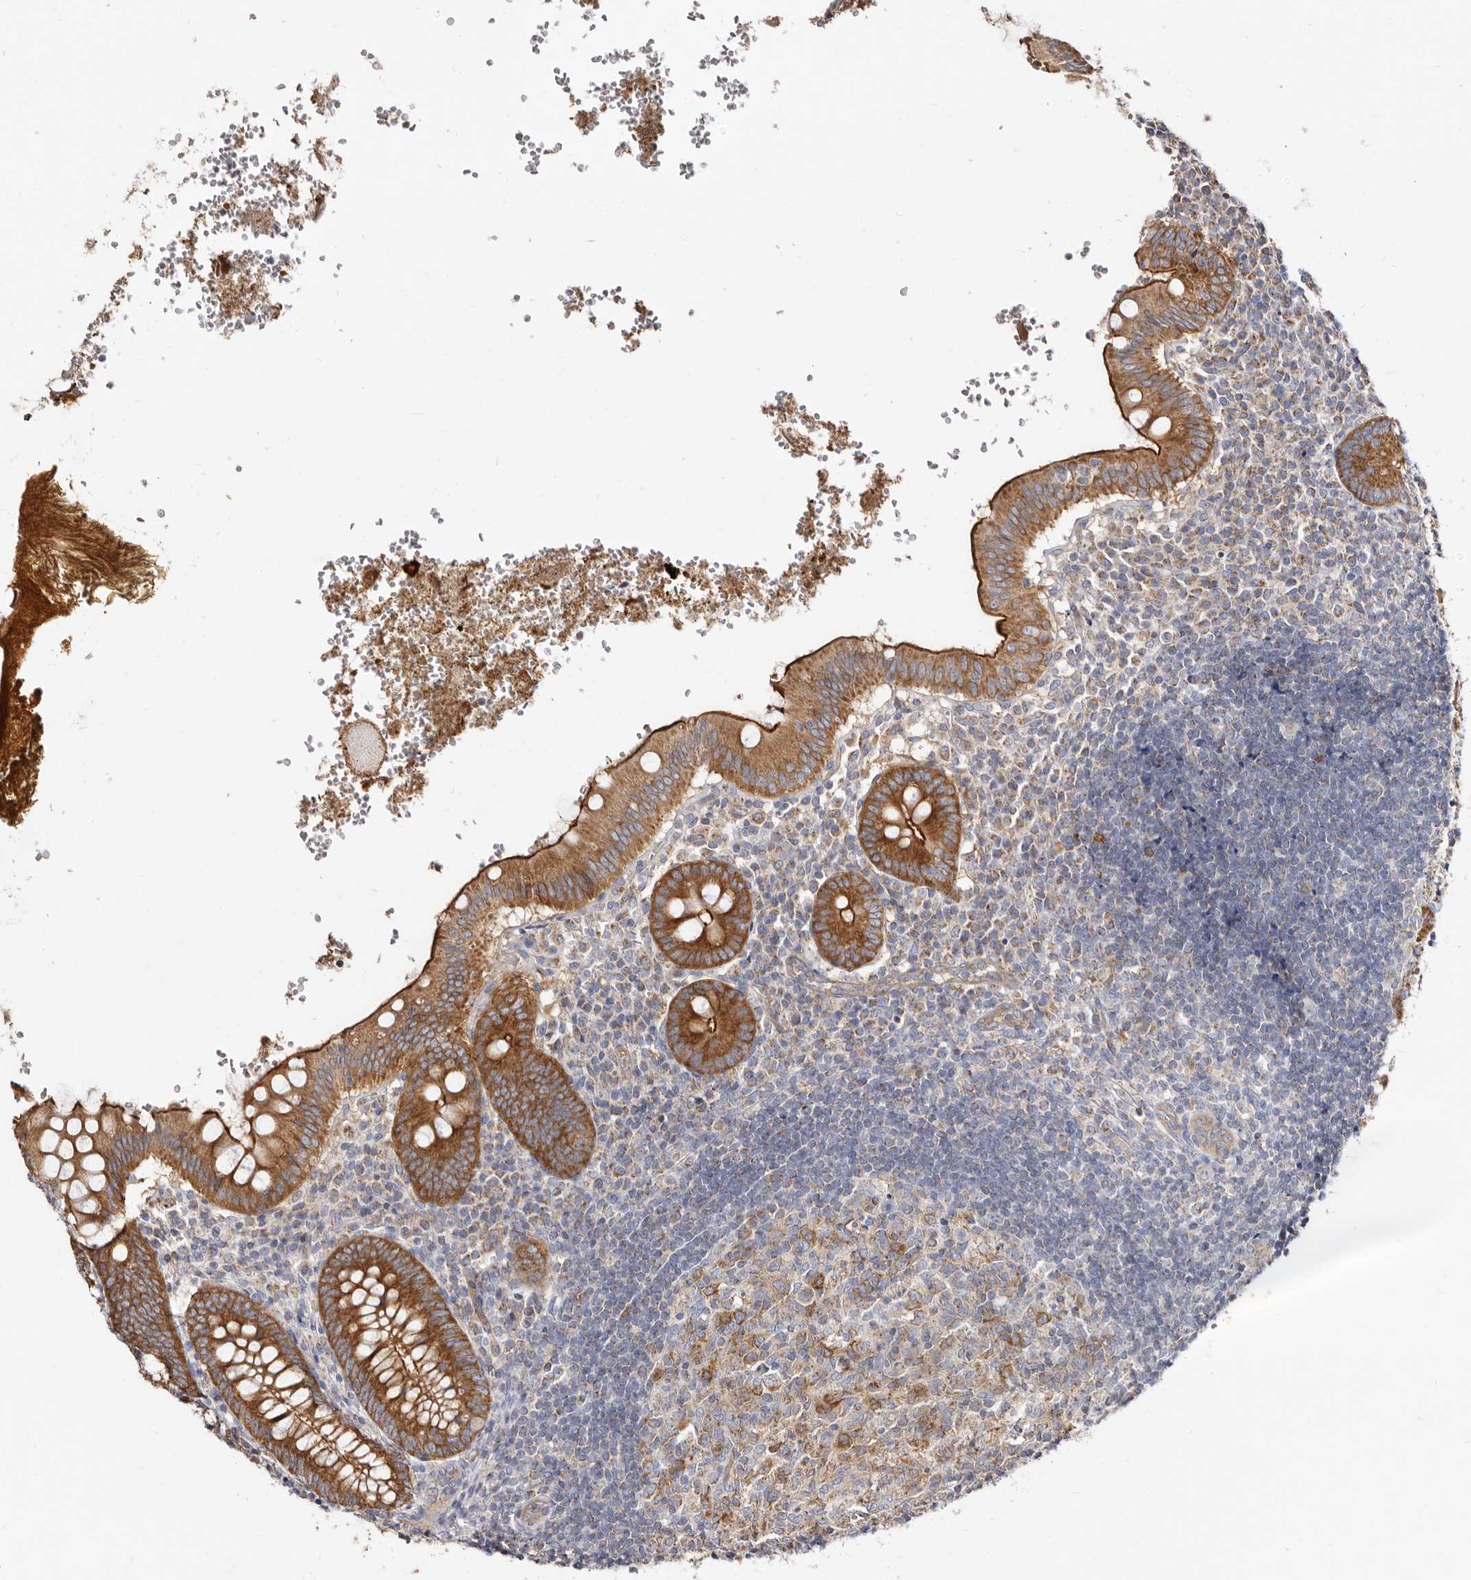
{"staining": {"intensity": "strong", "quantity": ">75%", "location": "cytoplasmic/membranous"}, "tissue": "appendix", "cell_type": "Glandular cells", "image_type": "normal", "snomed": [{"axis": "morphology", "description": "Normal tissue, NOS"}, {"axis": "topography", "description": "Appendix"}], "caption": "A high-resolution photomicrograph shows immunohistochemistry staining of unremarkable appendix, which shows strong cytoplasmic/membranous expression in approximately >75% of glandular cells. The protein of interest is stained brown, and the nuclei are stained in blue (DAB IHC with brightfield microscopy, high magnification).", "gene": "BAIAP2L1", "patient": {"sex": "male", "age": 8}}